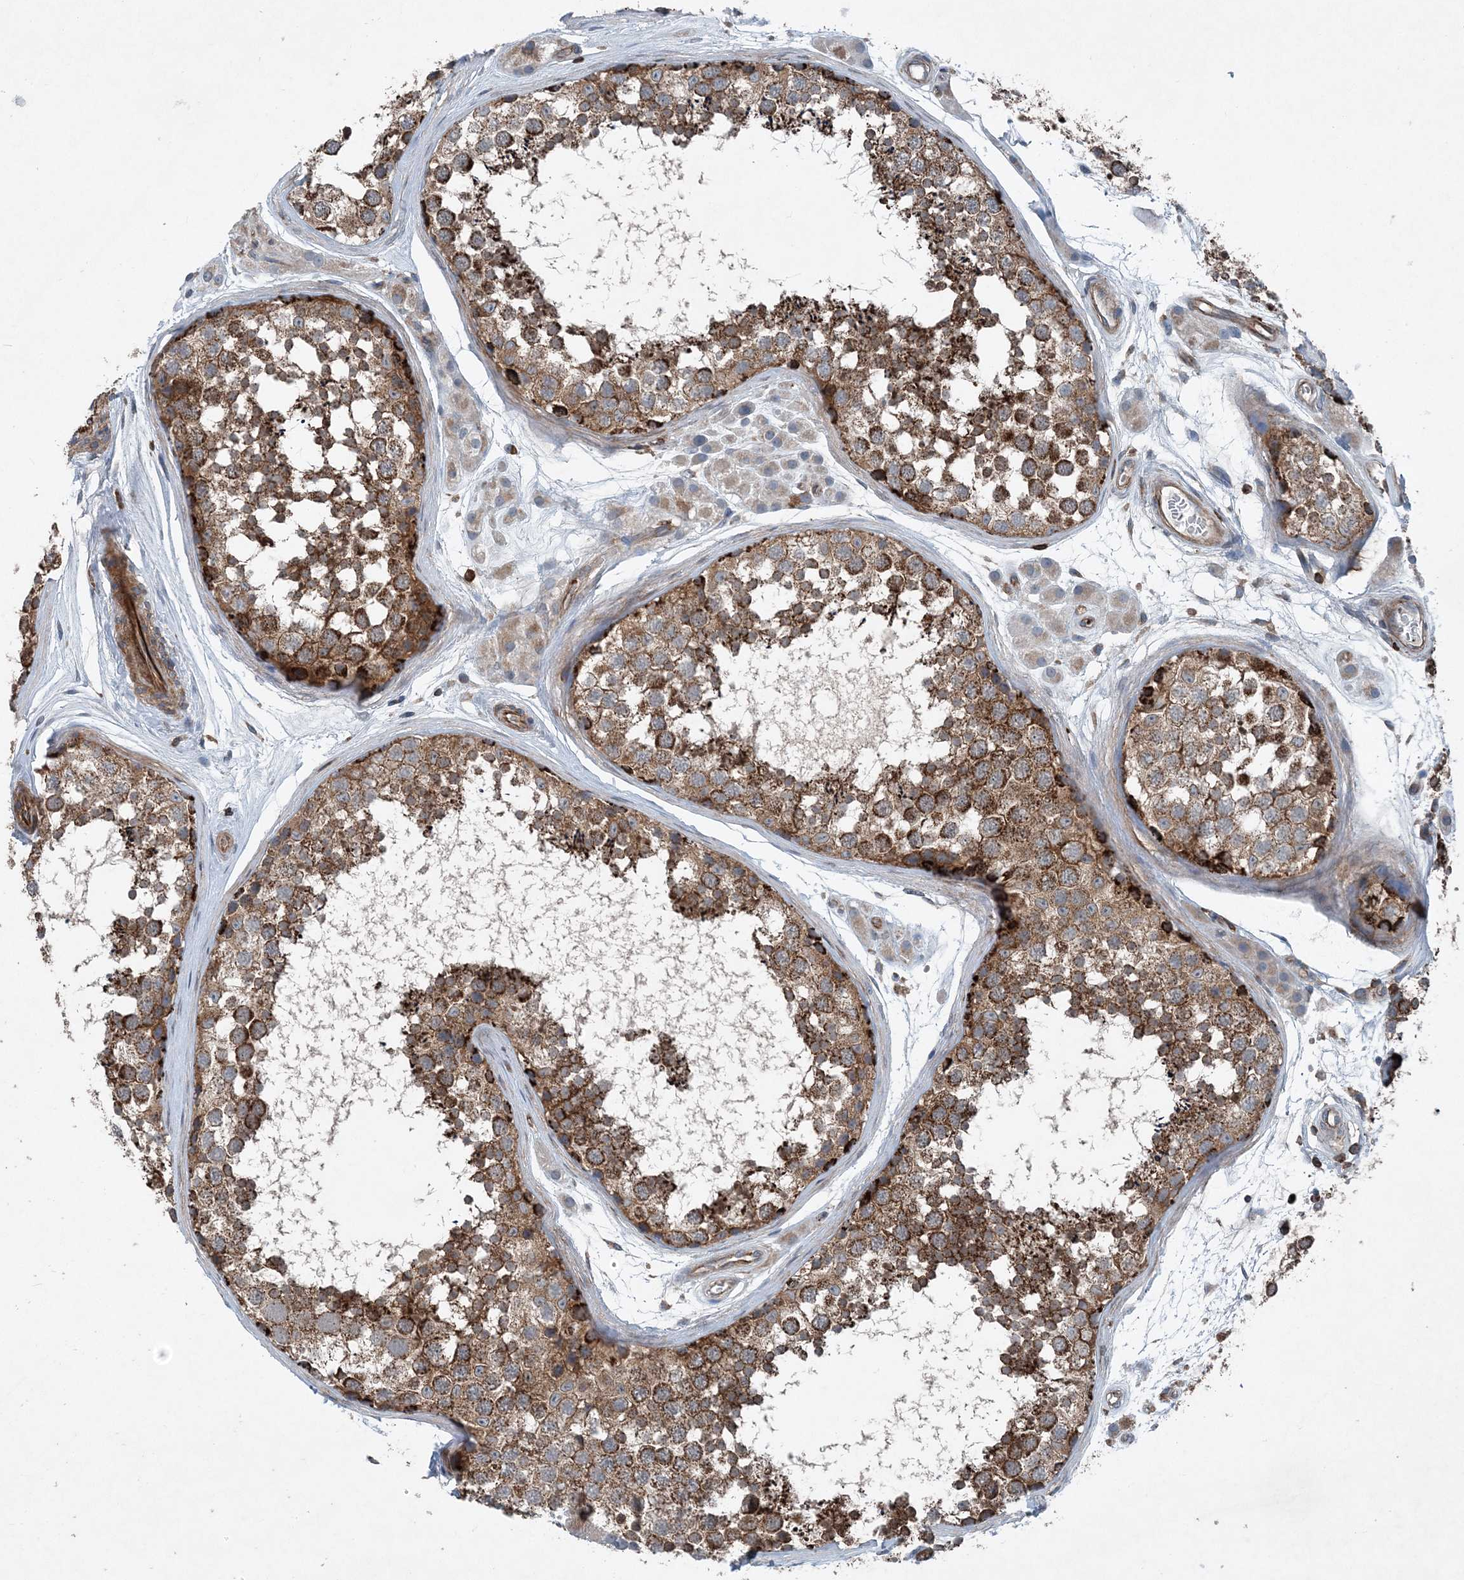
{"staining": {"intensity": "strong", "quantity": ">75%", "location": "cytoplasmic/membranous"}, "tissue": "testis", "cell_type": "Cells in seminiferous ducts", "image_type": "normal", "snomed": [{"axis": "morphology", "description": "Normal tissue, NOS"}, {"axis": "topography", "description": "Testis"}], "caption": "Cells in seminiferous ducts show high levels of strong cytoplasmic/membranous expression in about >75% of cells in unremarkable human testis.", "gene": "DGUOK", "patient": {"sex": "male", "age": 56}}